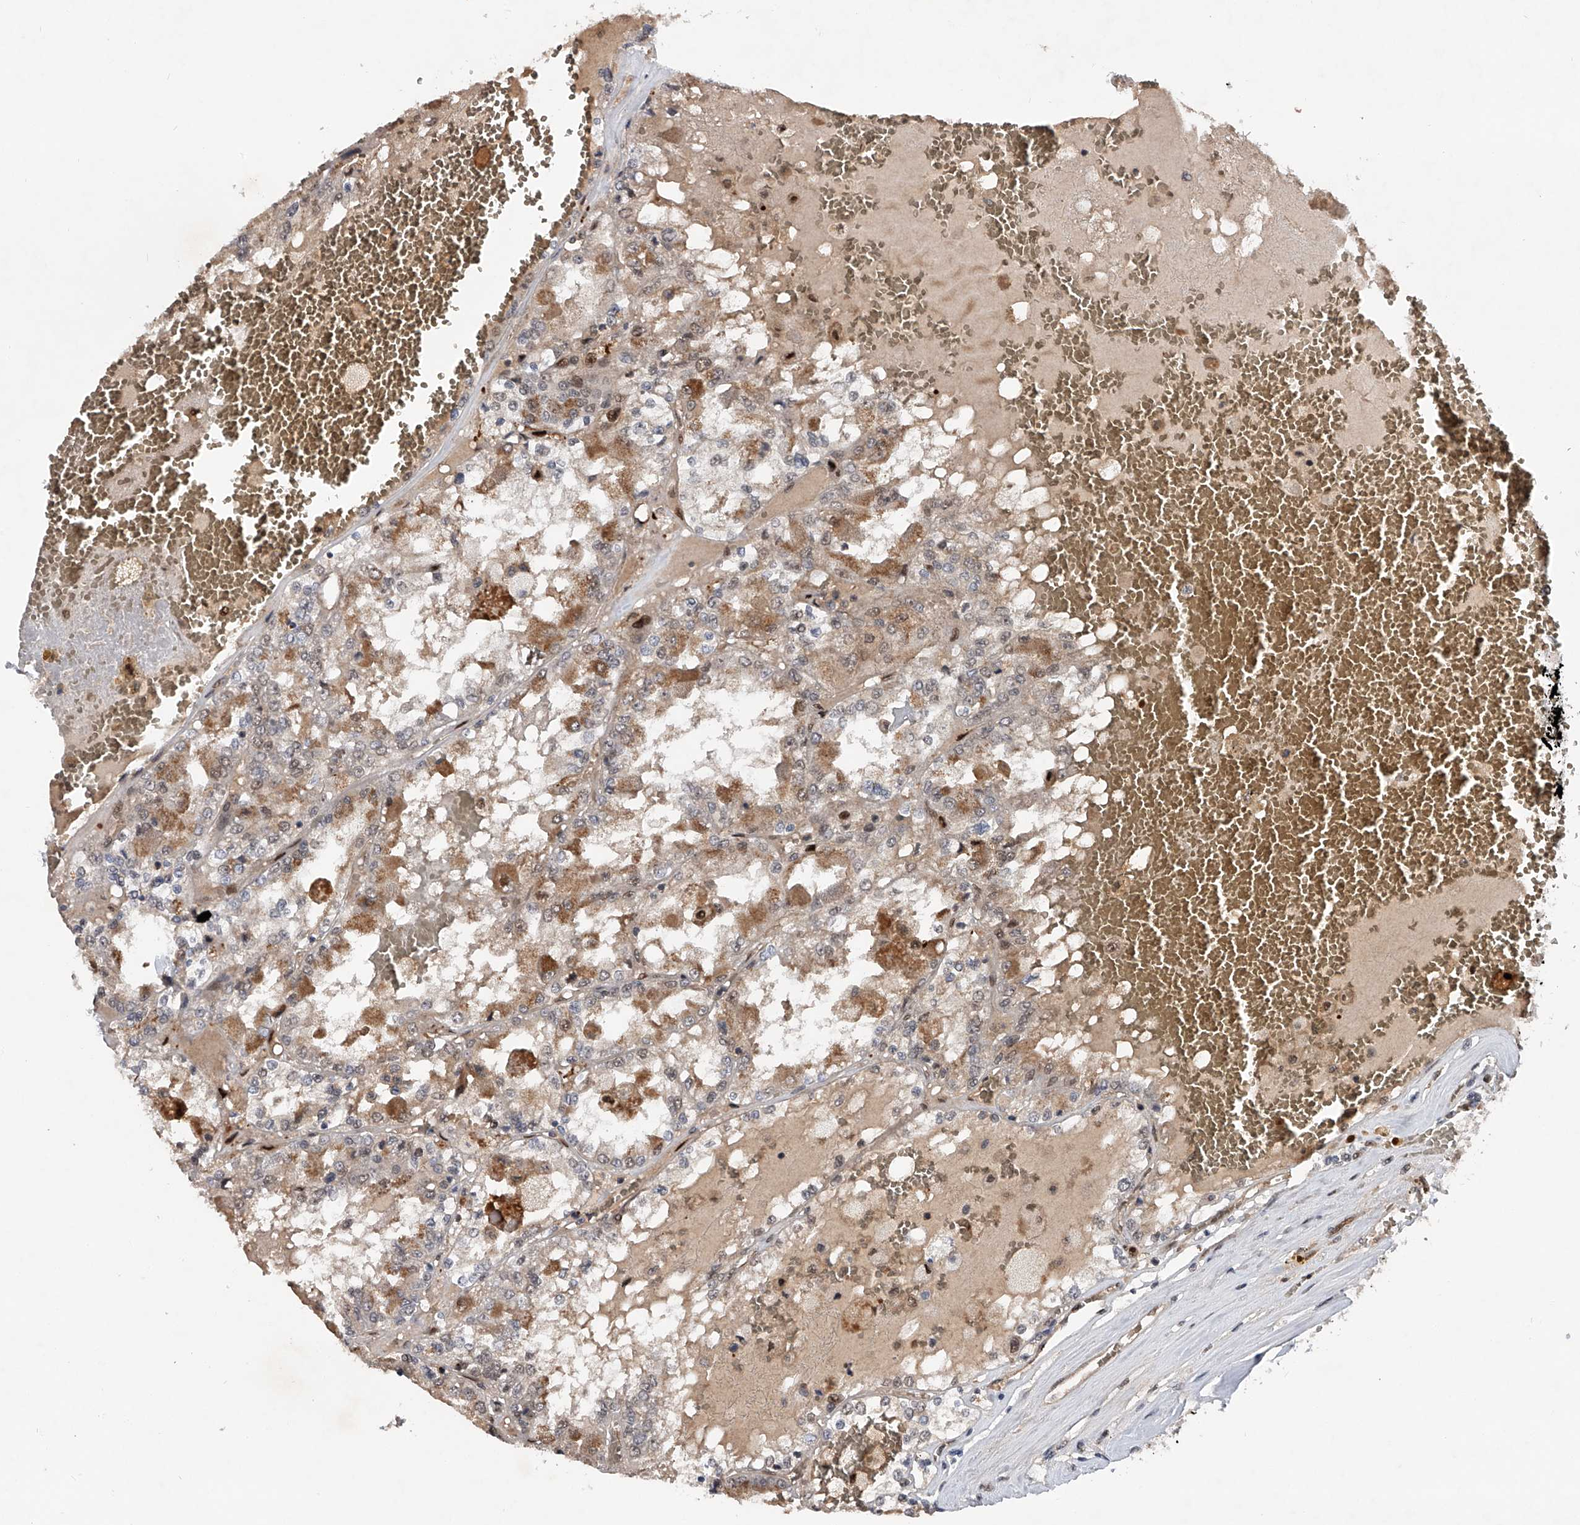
{"staining": {"intensity": "weak", "quantity": "<25%", "location": "cytoplasmic/membranous"}, "tissue": "renal cancer", "cell_type": "Tumor cells", "image_type": "cancer", "snomed": [{"axis": "morphology", "description": "Adenocarcinoma, NOS"}, {"axis": "topography", "description": "Kidney"}], "caption": "High magnification brightfield microscopy of renal adenocarcinoma stained with DAB (3,3'-diaminobenzidine) (brown) and counterstained with hematoxylin (blue): tumor cells show no significant staining.", "gene": "RWDD2A", "patient": {"sex": "female", "age": 56}}